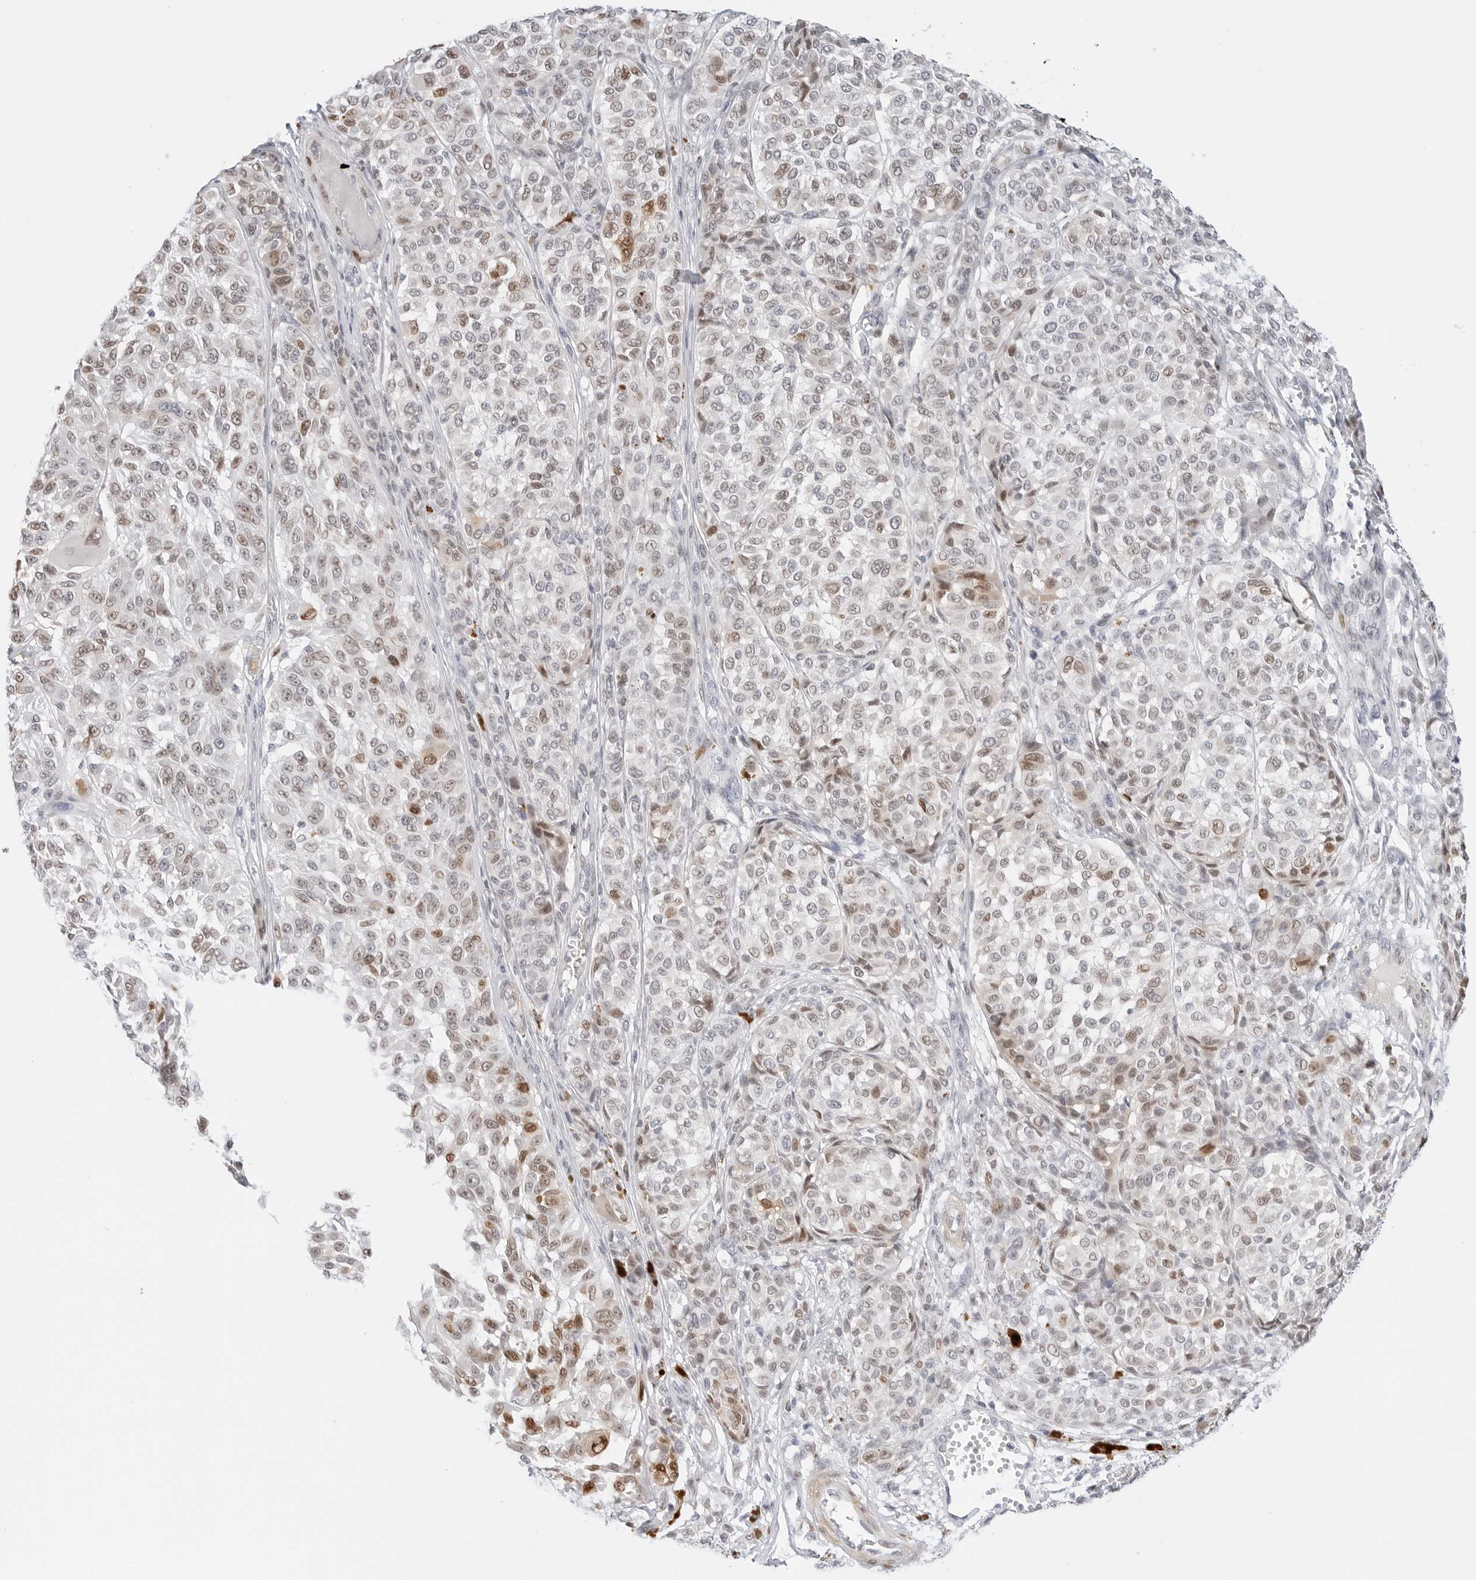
{"staining": {"intensity": "moderate", "quantity": "25%-75%", "location": "nuclear"}, "tissue": "melanoma", "cell_type": "Tumor cells", "image_type": "cancer", "snomed": [{"axis": "morphology", "description": "Malignant melanoma, NOS"}, {"axis": "topography", "description": "Skin"}], "caption": "This image exhibits immunohistochemistry (IHC) staining of human malignant melanoma, with medium moderate nuclear positivity in about 25%-75% of tumor cells.", "gene": "SPIDR", "patient": {"sex": "male", "age": 83}}